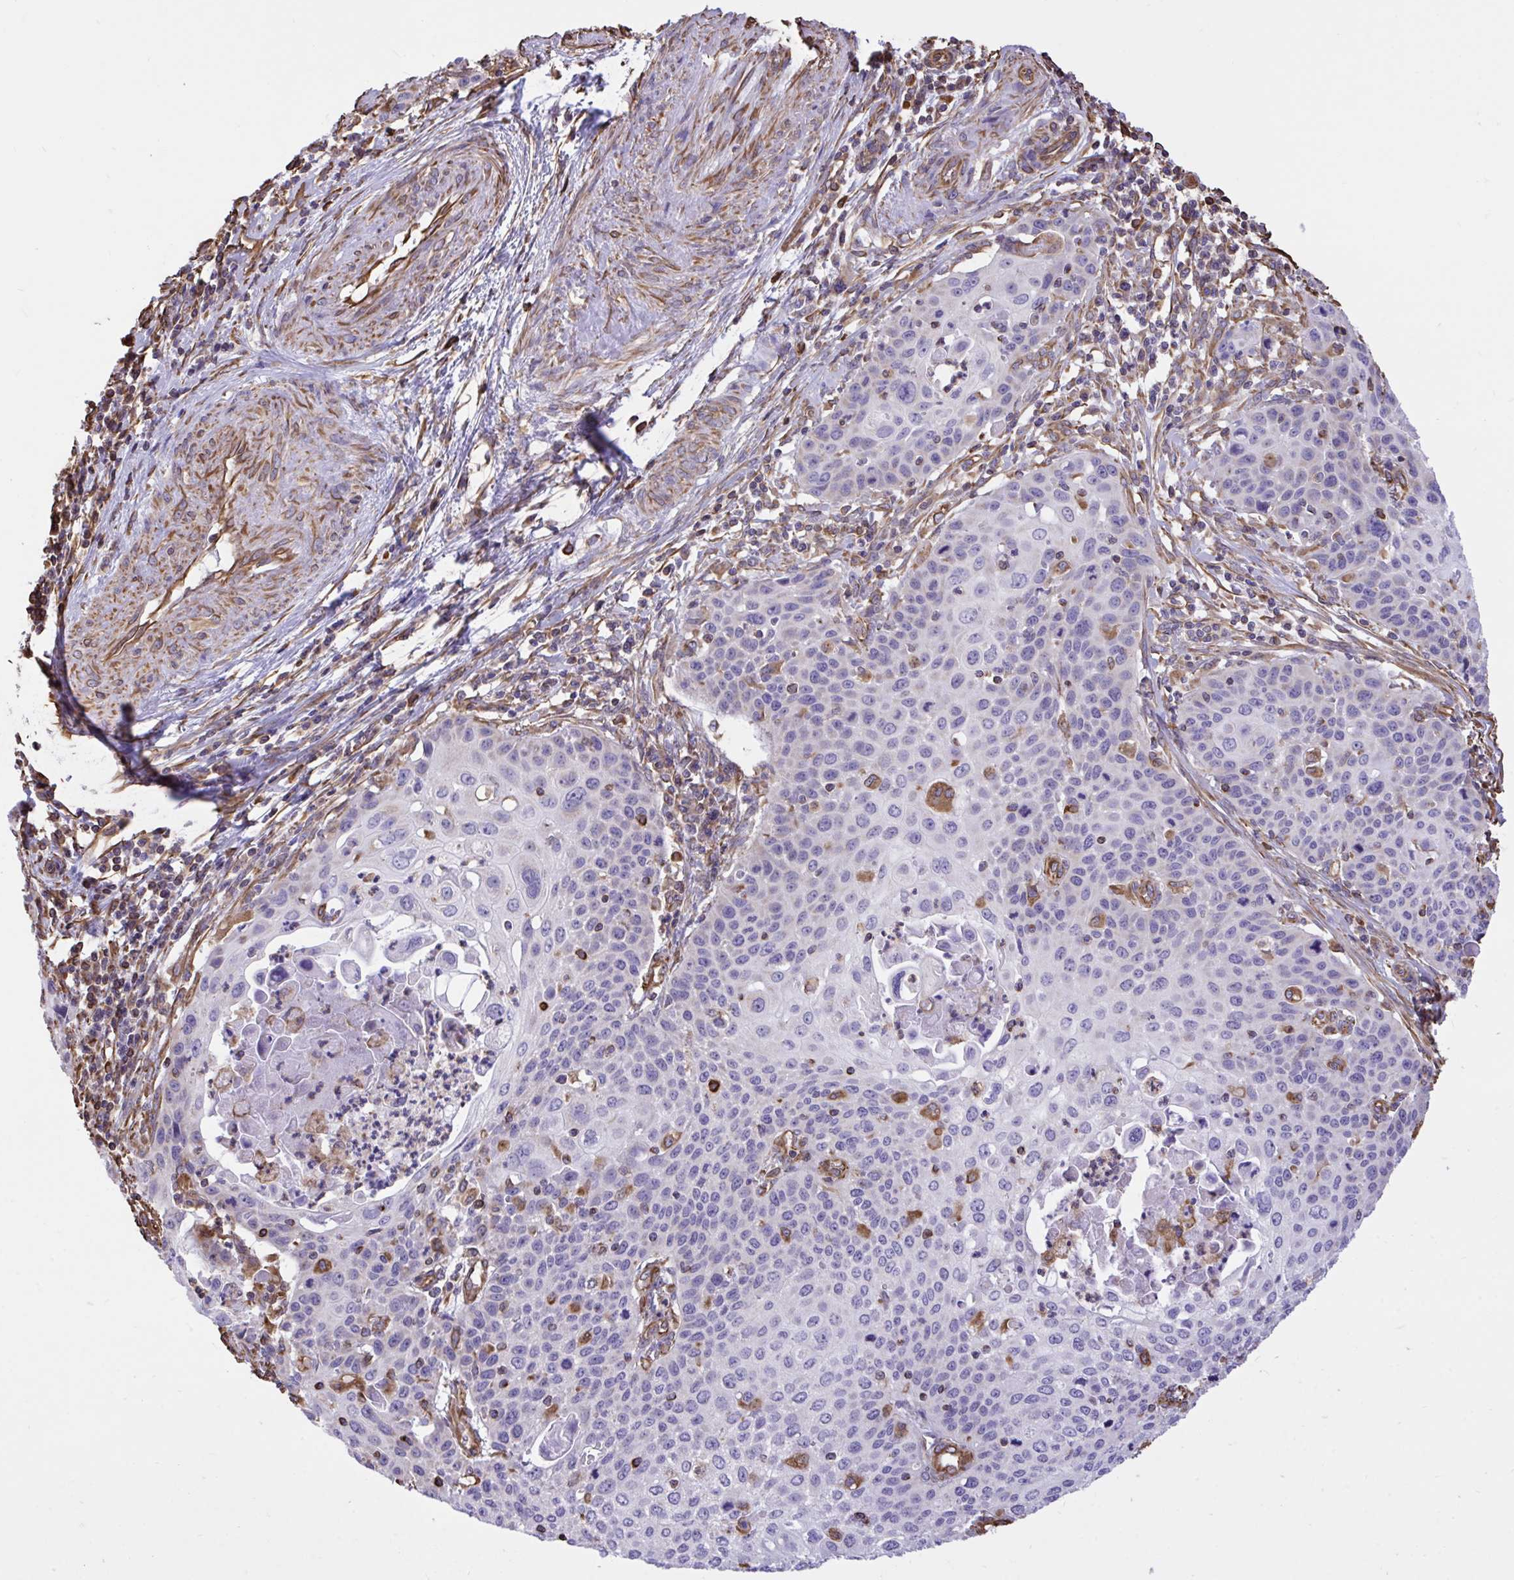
{"staining": {"intensity": "negative", "quantity": "none", "location": "none"}, "tissue": "cervical cancer", "cell_type": "Tumor cells", "image_type": "cancer", "snomed": [{"axis": "morphology", "description": "Squamous cell carcinoma, NOS"}, {"axis": "topography", "description": "Cervix"}], "caption": "Protein analysis of cervical cancer (squamous cell carcinoma) demonstrates no significant staining in tumor cells.", "gene": "RNF103", "patient": {"sex": "female", "age": 65}}